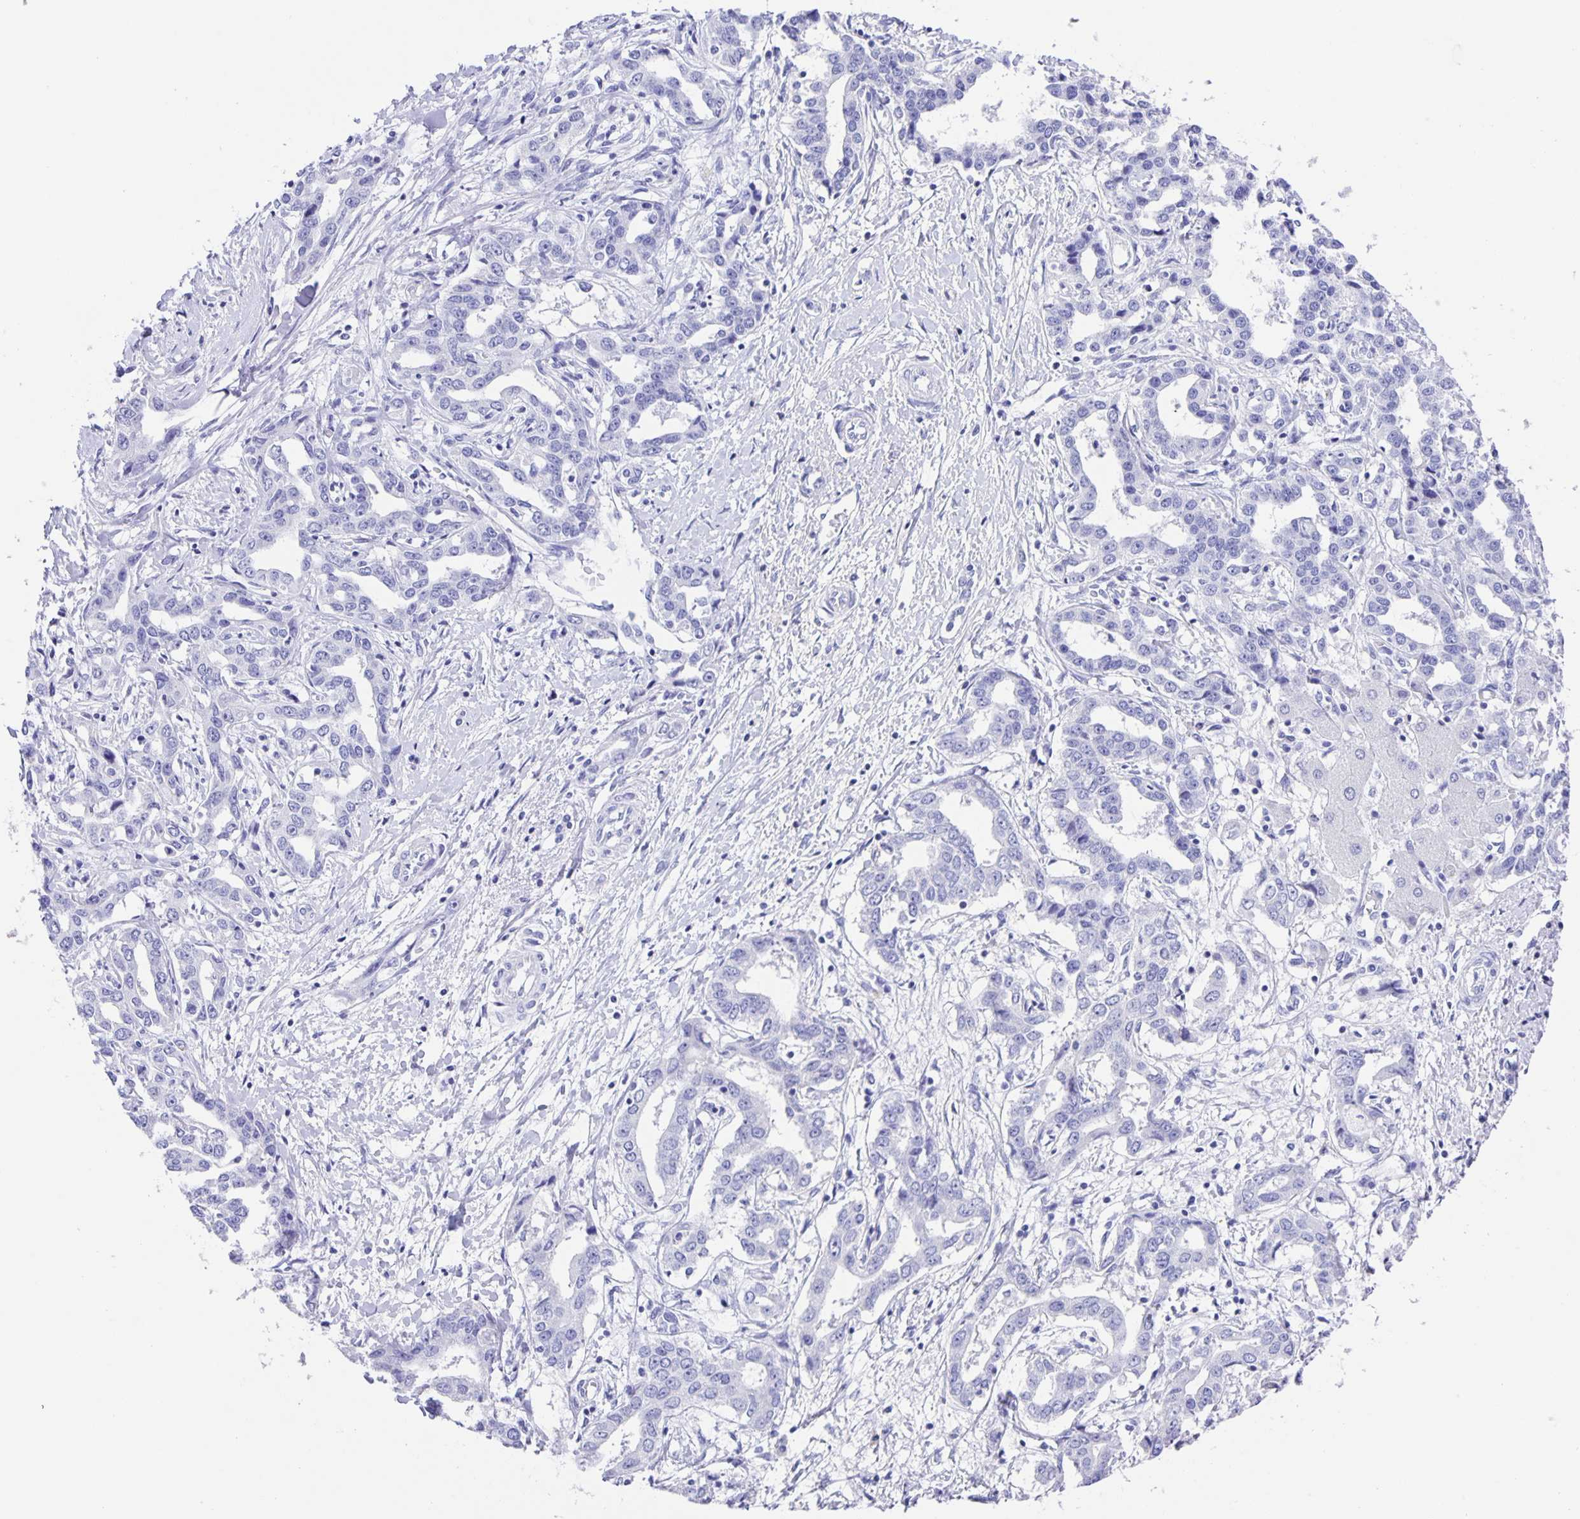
{"staining": {"intensity": "negative", "quantity": "none", "location": "none"}, "tissue": "liver cancer", "cell_type": "Tumor cells", "image_type": "cancer", "snomed": [{"axis": "morphology", "description": "Cholangiocarcinoma"}, {"axis": "topography", "description": "Liver"}], "caption": "Tumor cells are negative for protein expression in human liver cancer.", "gene": "GUCA2A", "patient": {"sex": "male", "age": 59}}